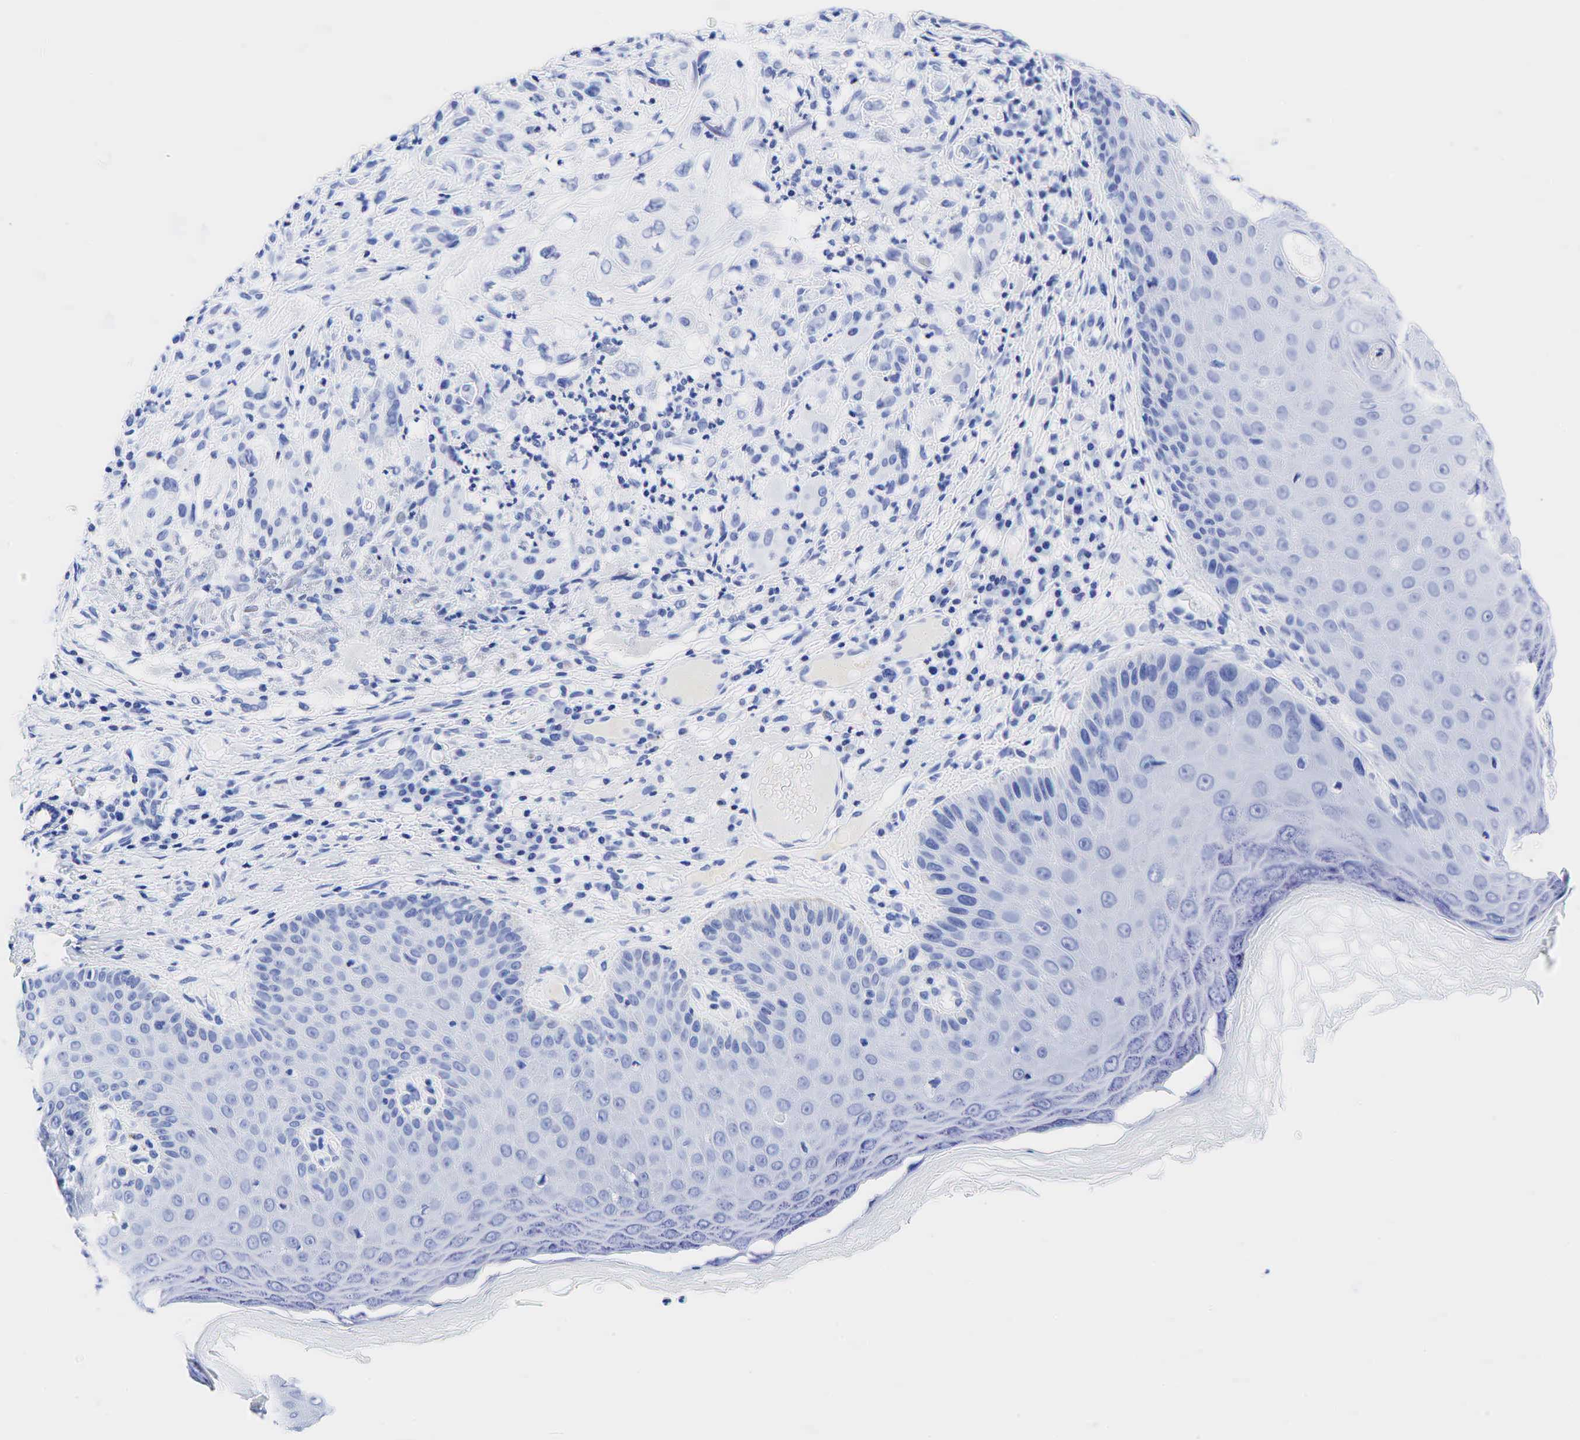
{"staining": {"intensity": "negative", "quantity": "none", "location": "none"}, "tissue": "skin cancer", "cell_type": "Tumor cells", "image_type": "cancer", "snomed": [{"axis": "morphology", "description": "Normal tissue, NOS"}, {"axis": "morphology", "description": "Basal cell carcinoma"}, {"axis": "topography", "description": "Skin"}], "caption": "Immunohistochemical staining of human skin cancer (basal cell carcinoma) reveals no significant staining in tumor cells. (Brightfield microscopy of DAB (3,3'-diaminobenzidine) immunohistochemistry at high magnification).", "gene": "CHGA", "patient": {"sex": "male", "age": 74}}